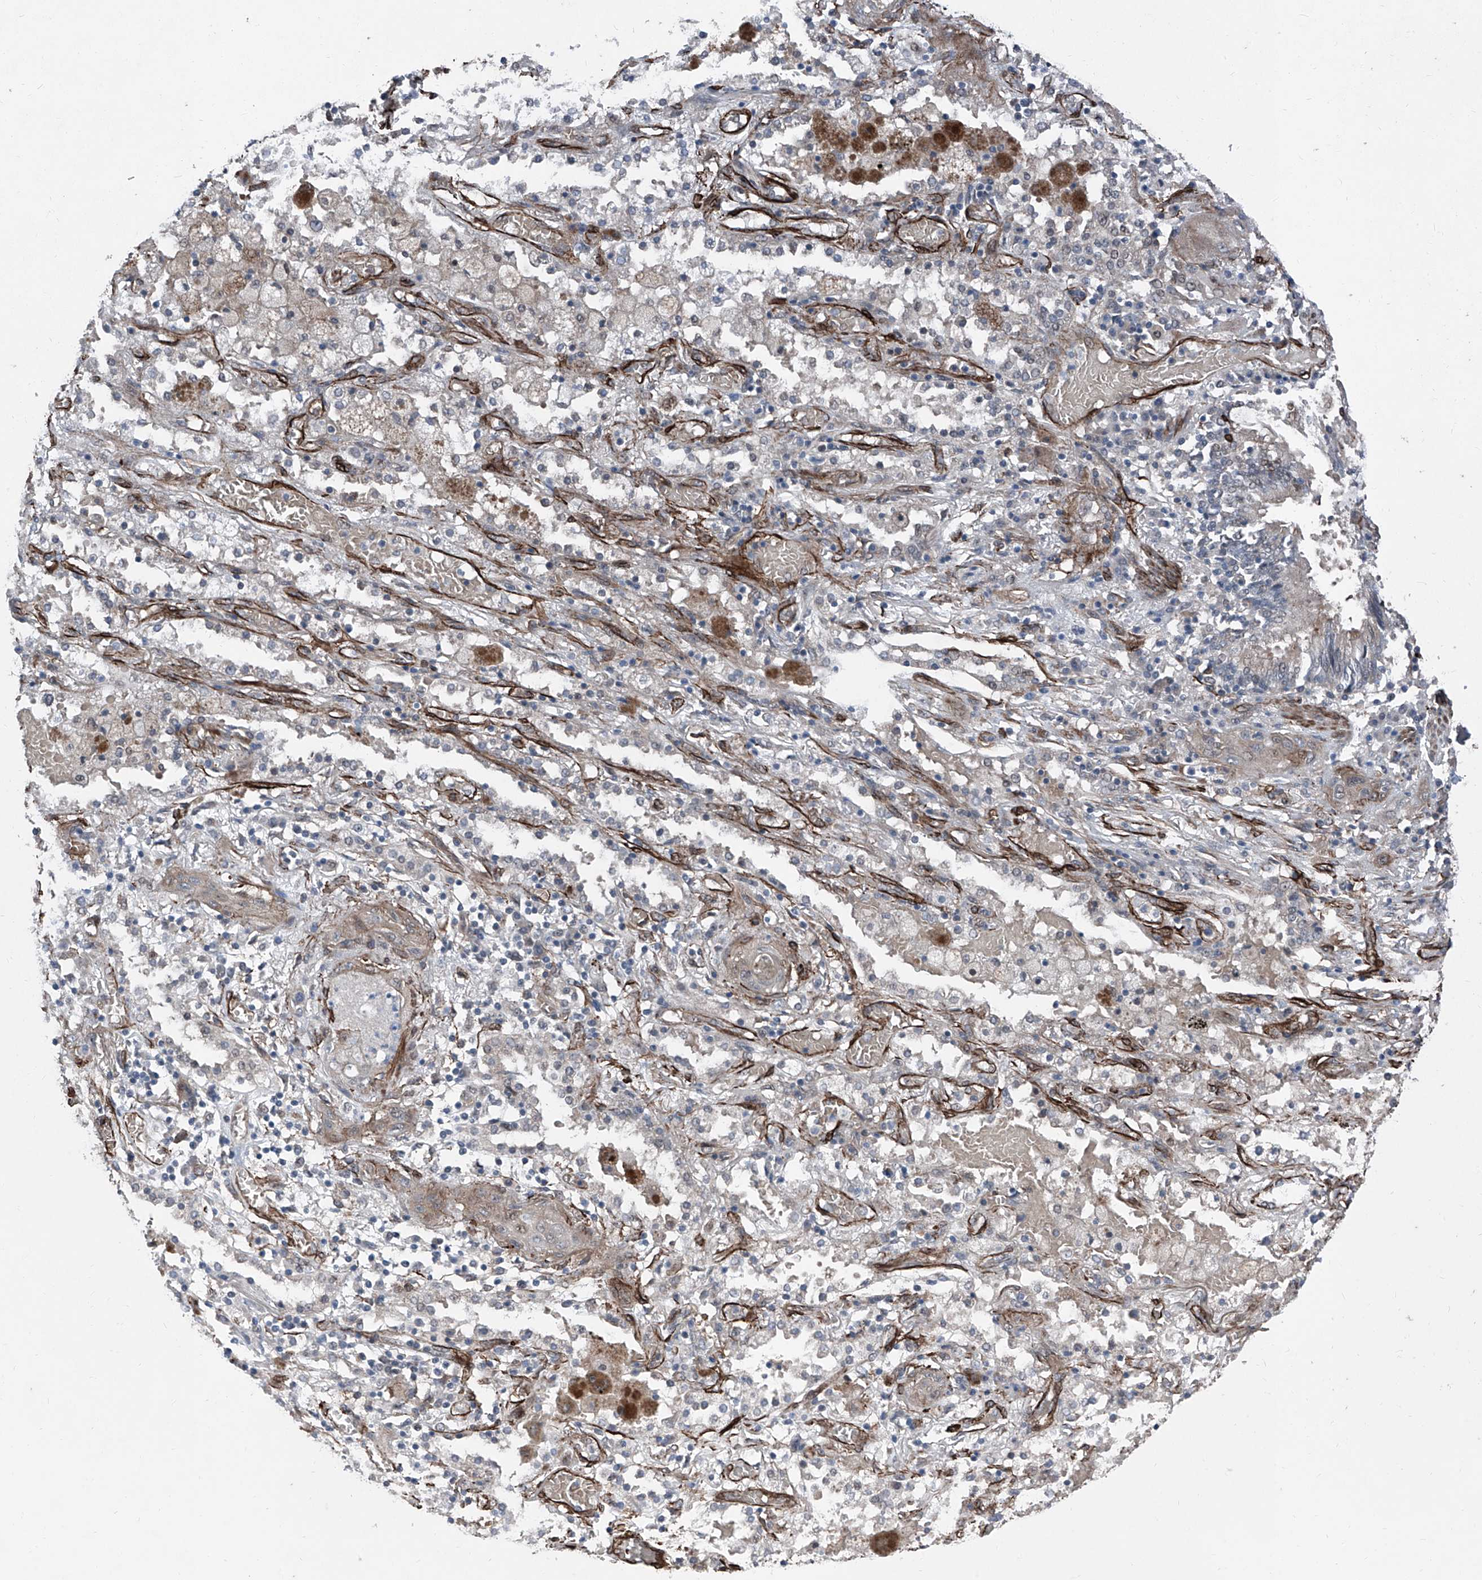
{"staining": {"intensity": "weak", "quantity": "<25%", "location": "cytoplasmic/membranous,nuclear"}, "tissue": "lung cancer", "cell_type": "Tumor cells", "image_type": "cancer", "snomed": [{"axis": "morphology", "description": "Squamous cell carcinoma, NOS"}, {"axis": "topography", "description": "Lung"}], "caption": "Immunohistochemistry photomicrograph of human lung cancer stained for a protein (brown), which reveals no positivity in tumor cells. The staining was performed using DAB (3,3'-diaminobenzidine) to visualize the protein expression in brown, while the nuclei were stained in blue with hematoxylin (Magnification: 20x).", "gene": "COA7", "patient": {"sex": "female", "age": 47}}